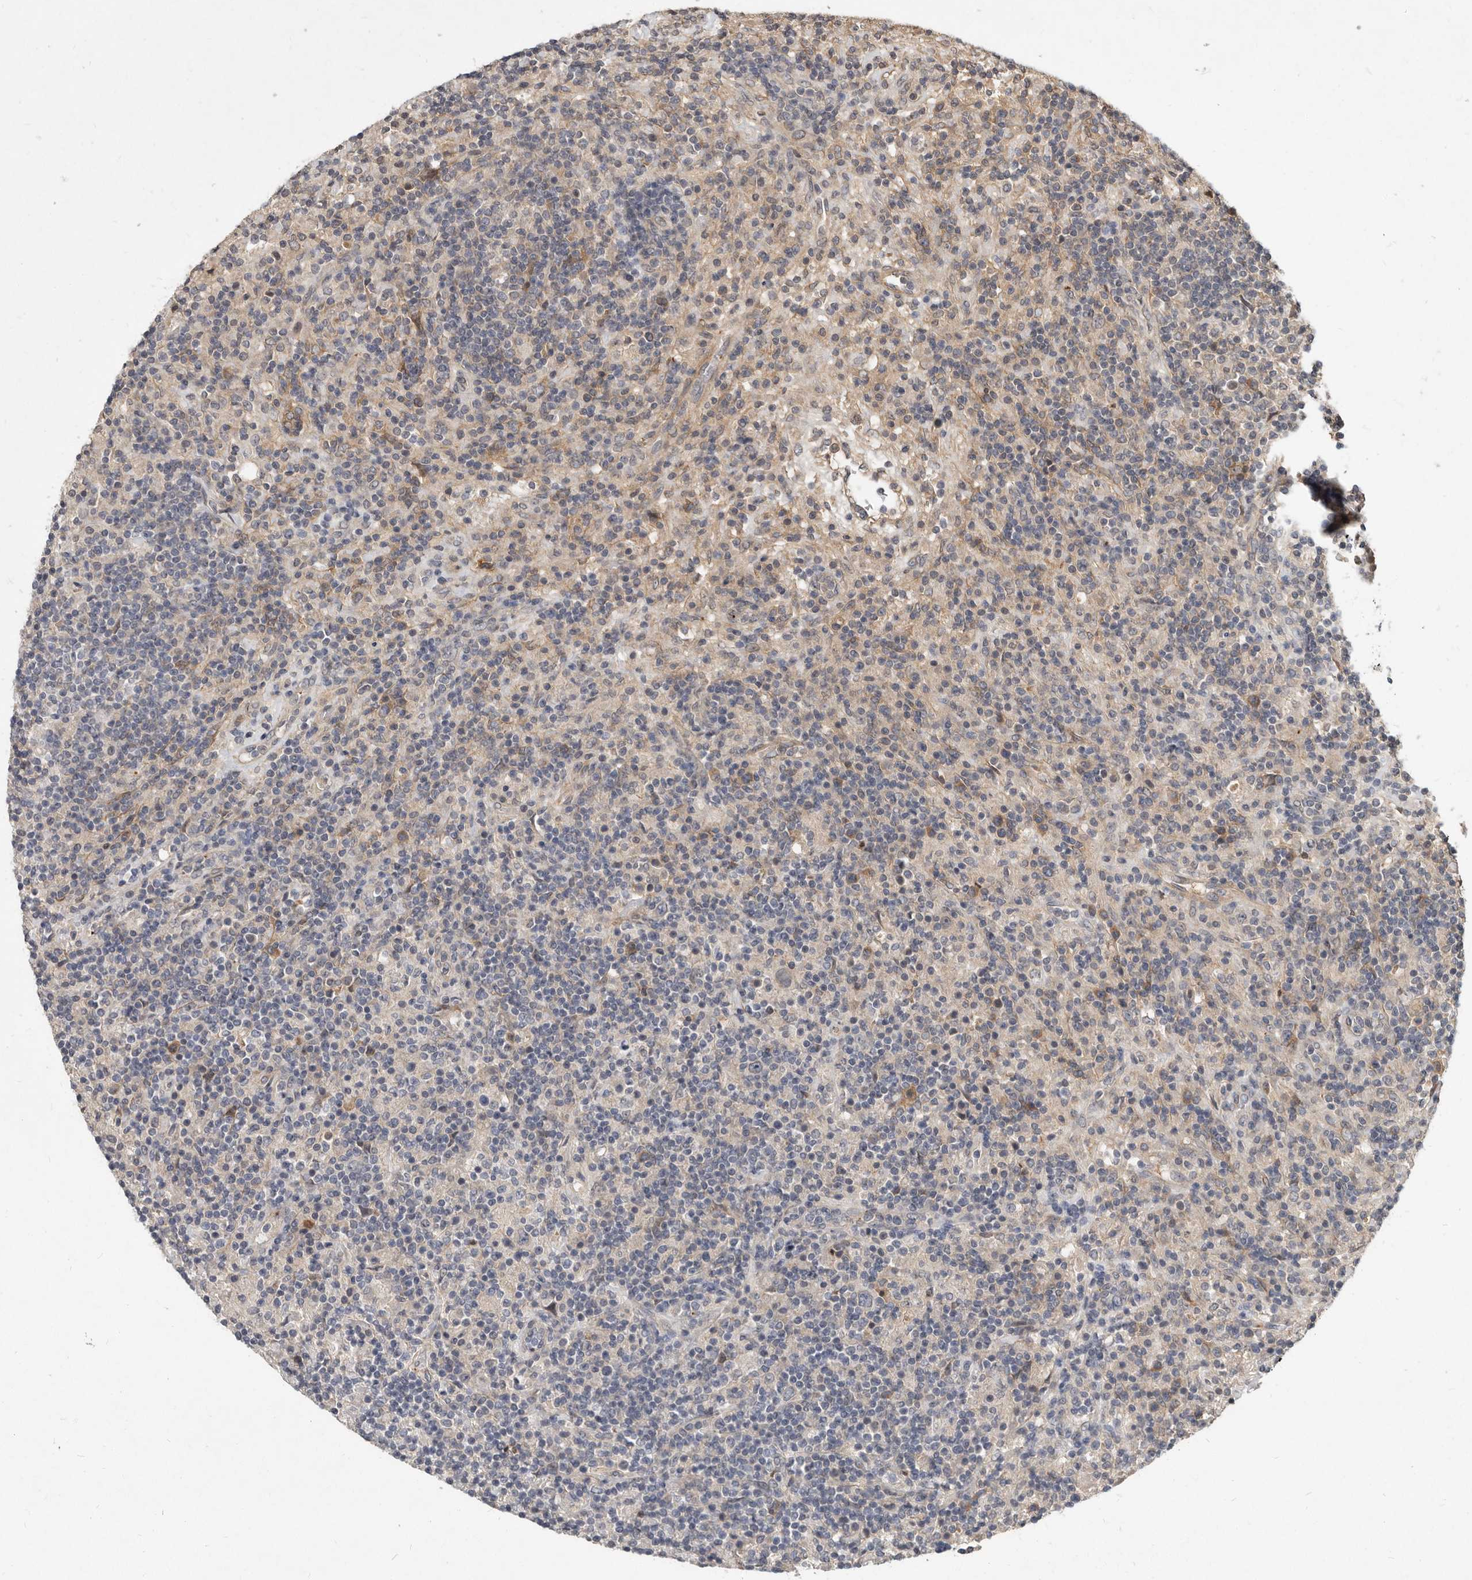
{"staining": {"intensity": "negative", "quantity": "none", "location": "none"}, "tissue": "lymphoma", "cell_type": "Tumor cells", "image_type": "cancer", "snomed": [{"axis": "morphology", "description": "Hodgkin's disease, NOS"}, {"axis": "topography", "description": "Lymph node"}], "caption": "Image shows no protein positivity in tumor cells of Hodgkin's disease tissue.", "gene": "DNAJC28", "patient": {"sex": "male", "age": 70}}